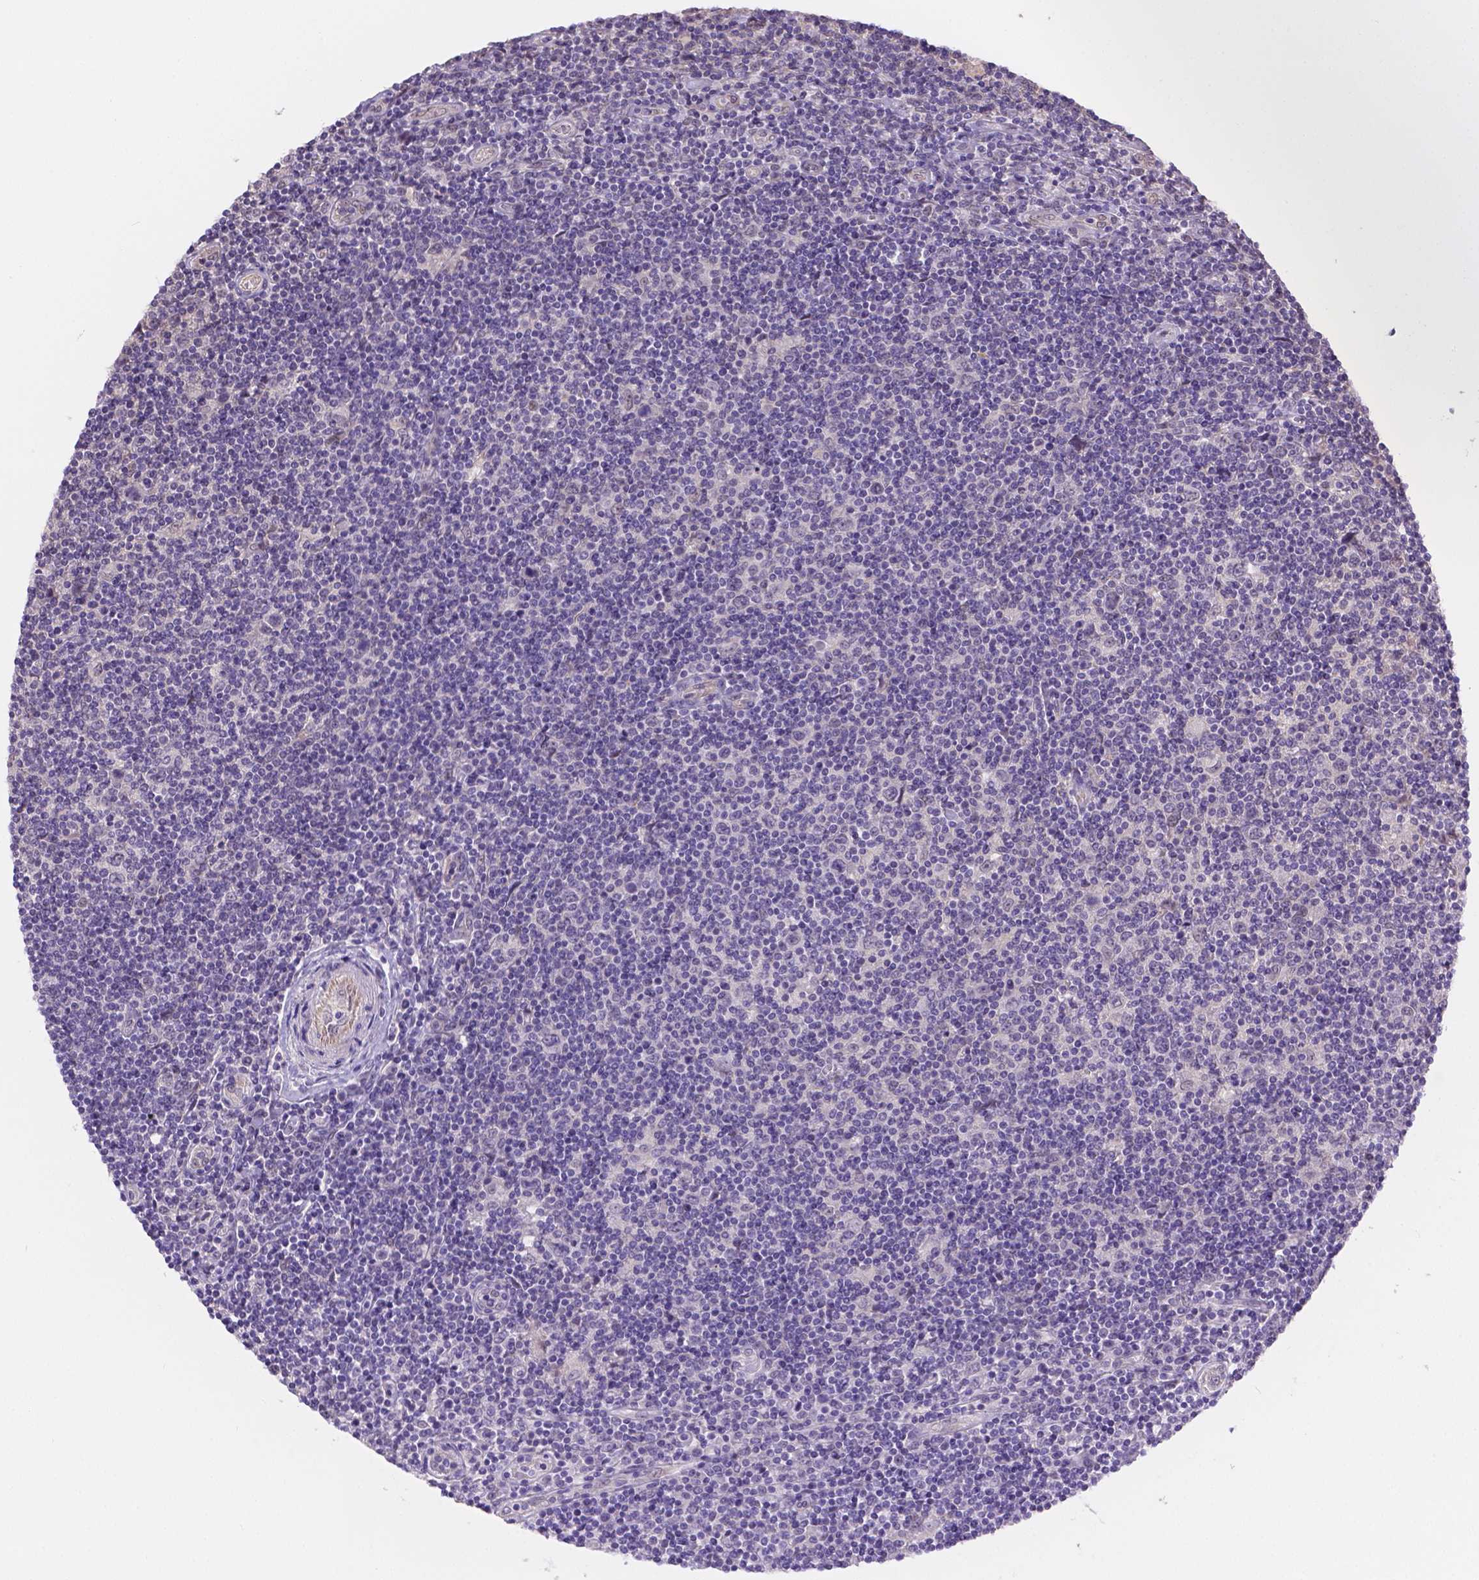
{"staining": {"intensity": "negative", "quantity": "none", "location": "none"}, "tissue": "lymphoma", "cell_type": "Tumor cells", "image_type": "cancer", "snomed": [{"axis": "morphology", "description": "Hodgkin's disease, NOS"}, {"axis": "topography", "description": "Lymph node"}], "caption": "Immunohistochemistry (IHC) photomicrograph of human lymphoma stained for a protein (brown), which demonstrates no staining in tumor cells. The staining was performed using DAB to visualize the protein expression in brown, while the nuclei were stained in blue with hematoxylin (Magnification: 20x).", "gene": "NXPE2", "patient": {"sex": "male", "age": 40}}